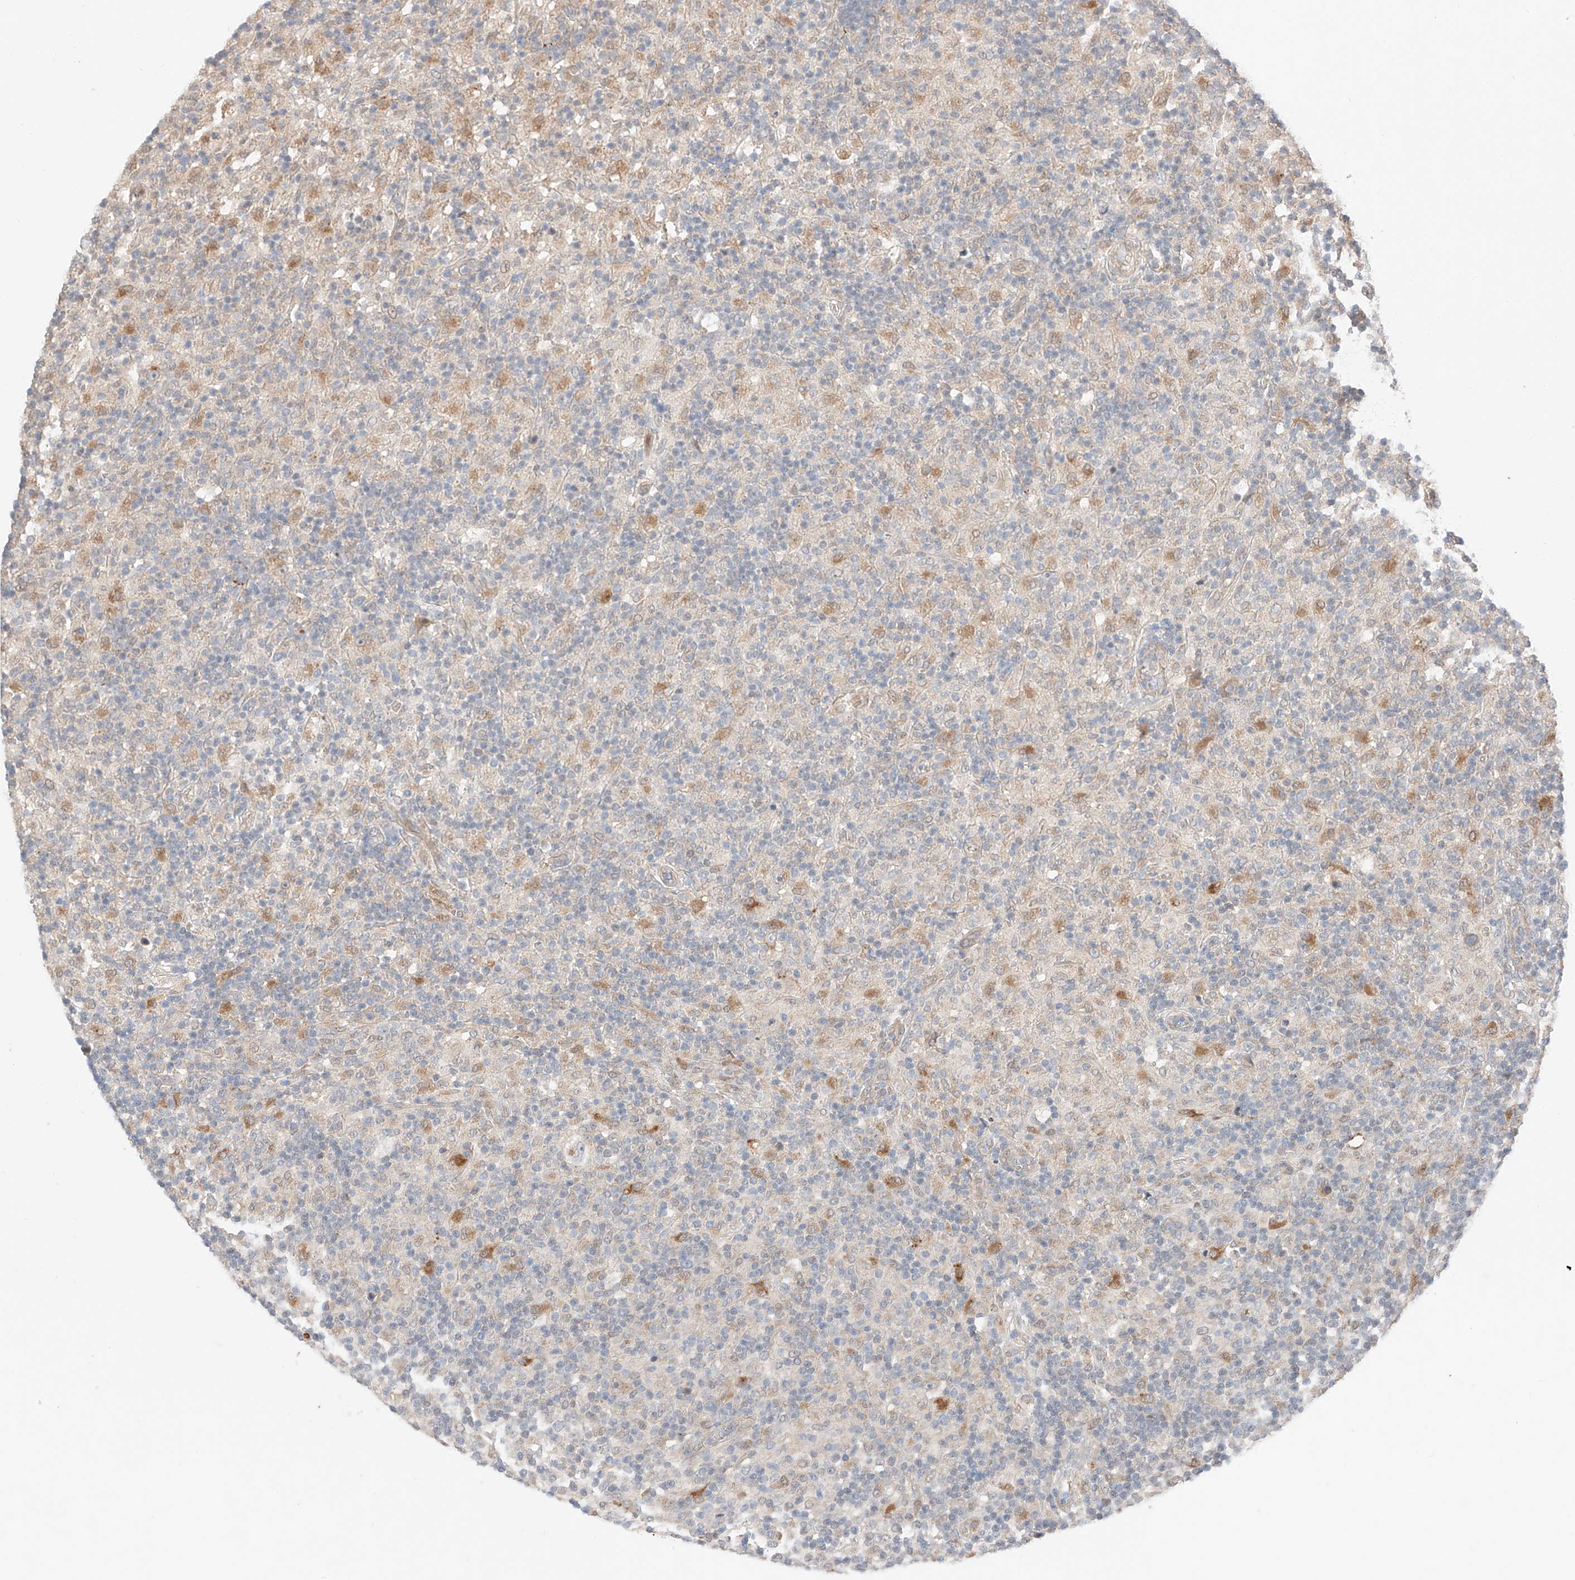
{"staining": {"intensity": "moderate", "quantity": "<25%", "location": "cytoplasmic/membranous"}, "tissue": "lymphoma", "cell_type": "Tumor cells", "image_type": "cancer", "snomed": [{"axis": "morphology", "description": "Hodgkin's disease, NOS"}, {"axis": "topography", "description": "Lymph node"}], "caption": "Immunohistochemistry (IHC) image of Hodgkin's disease stained for a protein (brown), which displays low levels of moderate cytoplasmic/membranous staining in about <25% of tumor cells.", "gene": "GCNT1", "patient": {"sex": "male", "age": 70}}